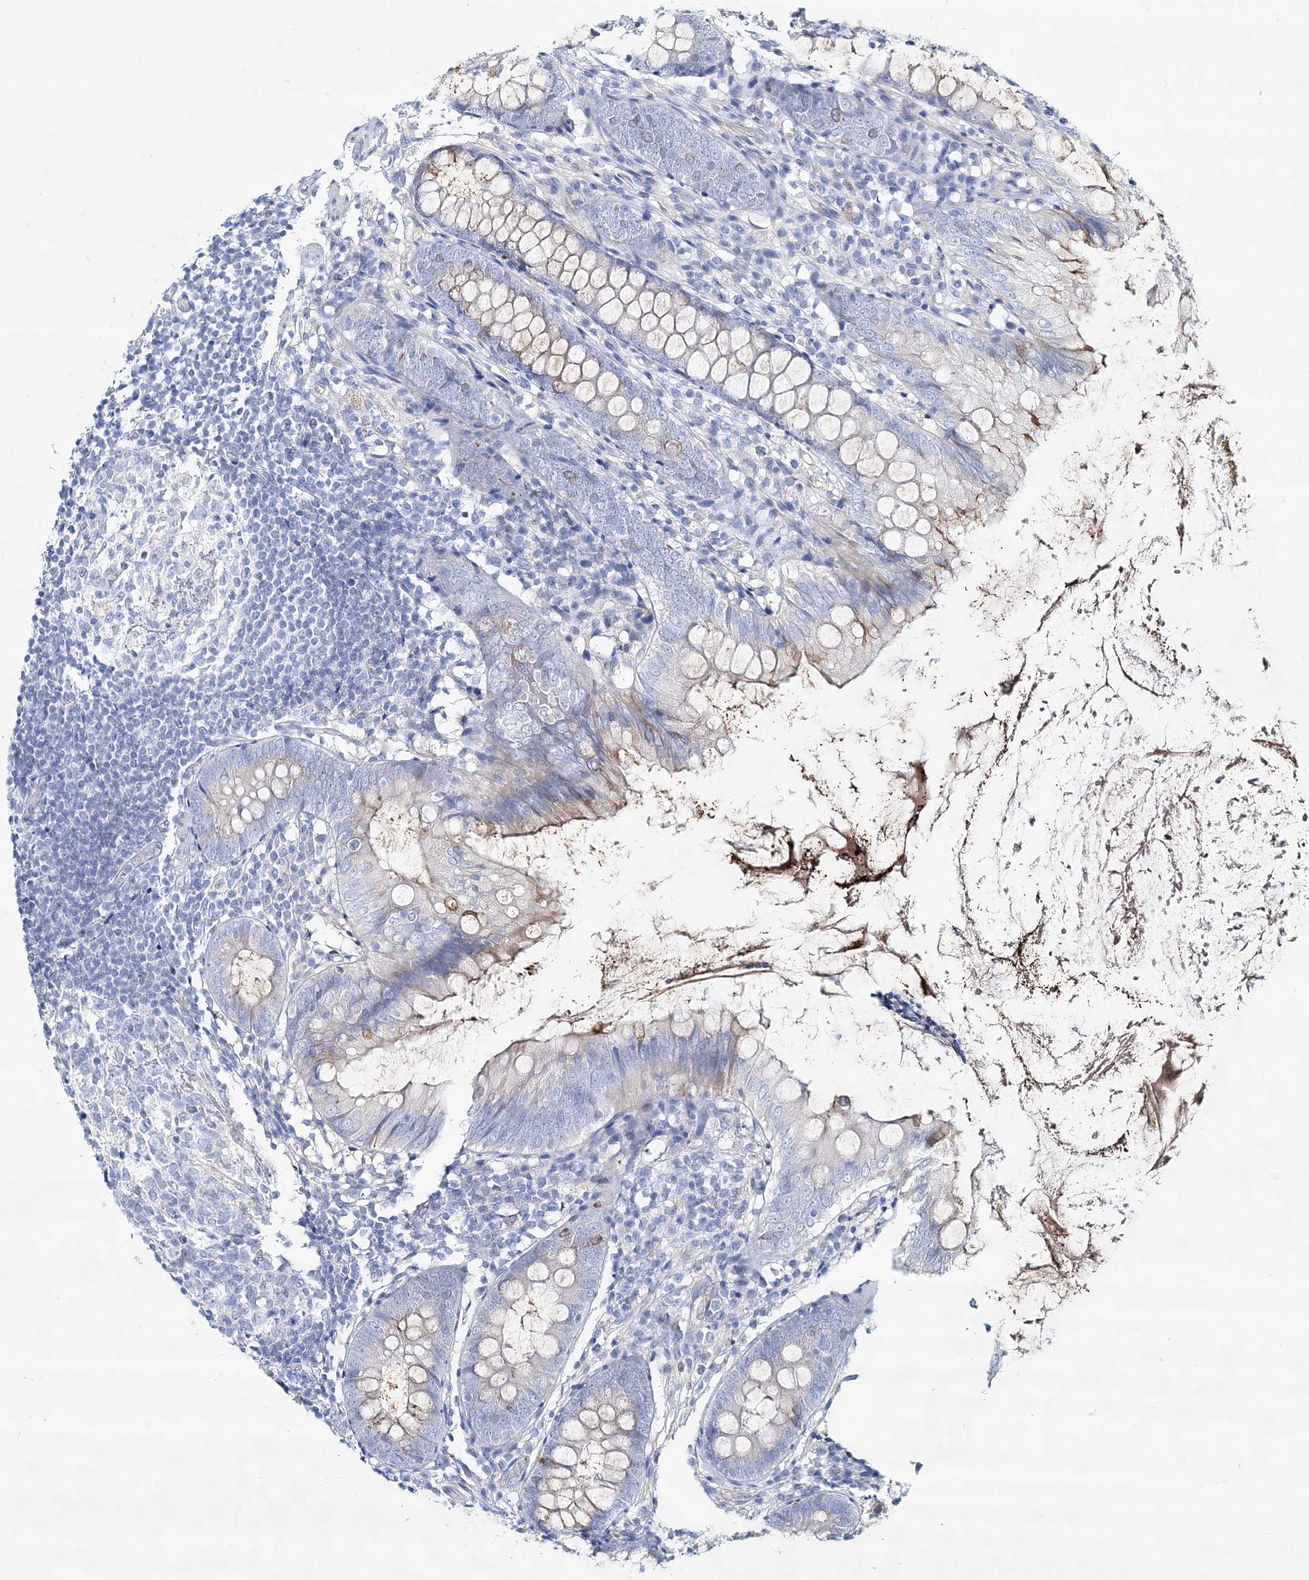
{"staining": {"intensity": "weak", "quantity": "25%-75%", "location": "cytoplasmic/membranous"}, "tissue": "appendix", "cell_type": "Glandular cells", "image_type": "normal", "snomed": [{"axis": "morphology", "description": "Normal tissue, NOS"}, {"axis": "topography", "description": "Appendix"}], "caption": "Protein expression analysis of benign human appendix reveals weak cytoplasmic/membranous staining in approximately 25%-75% of glandular cells. Immunohistochemistry stains the protein in brown and the nuclei are stained blue.", "gene": "ADGRL1", "patient": {"sex": "female", "age": 77}}